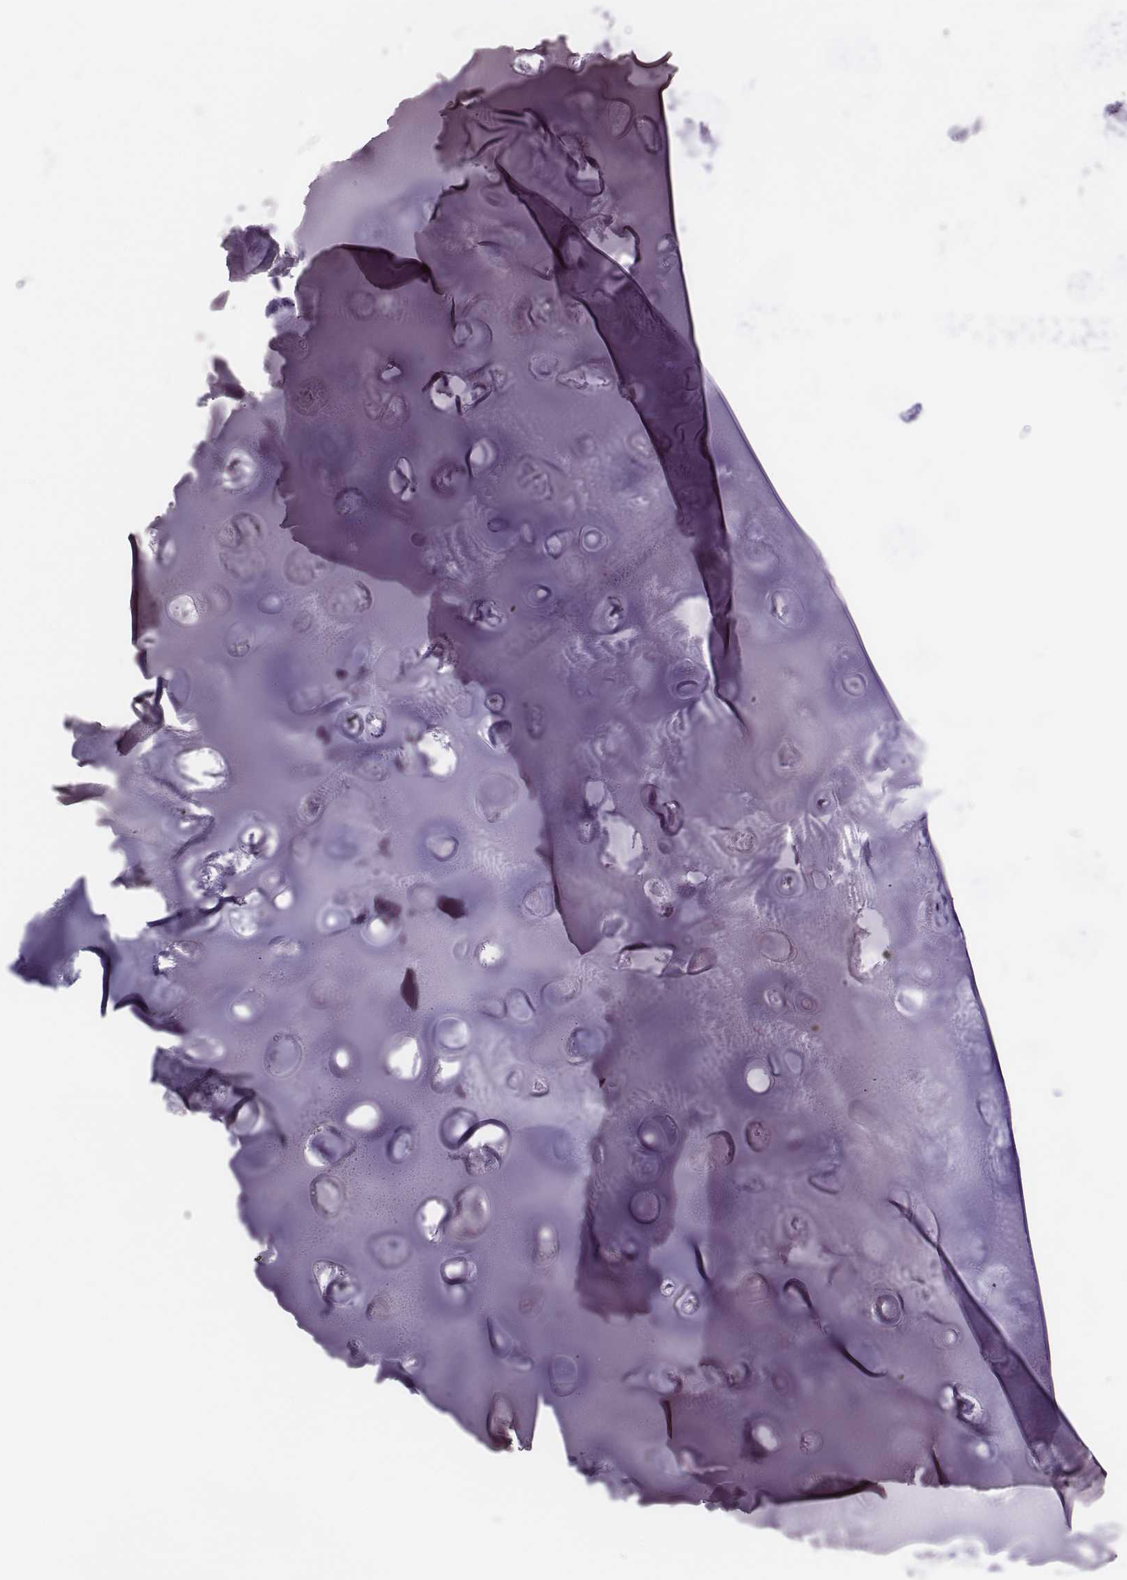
{"staining": {"intensity": "negative", "quantity": "none", "location": "none"}, "tissue": "soft tissue", "cell_type": "Chondrocytes", "image_type": "normal", "snomed": [{"axis": "morphology", "description": "Normal tissue, NOS"}, {"axis": "morphology", "description": "Squamous cell carcinoma, NOS"}, {"axis": "topography", "description": "Cartilage tissue"}, {"axis": "topography", "description": "Lung"}], "caption": "The image exhibits no significant expression in chondrocytes of soft tissue. (Stains: DAB (3,3'-diaminobenzidine) IHC with hematoxylin counter stain, Microscopy: brightfield microscopy at high magnification).", "gene": "H1", "patient": {"sex": "male", "age": 66}}